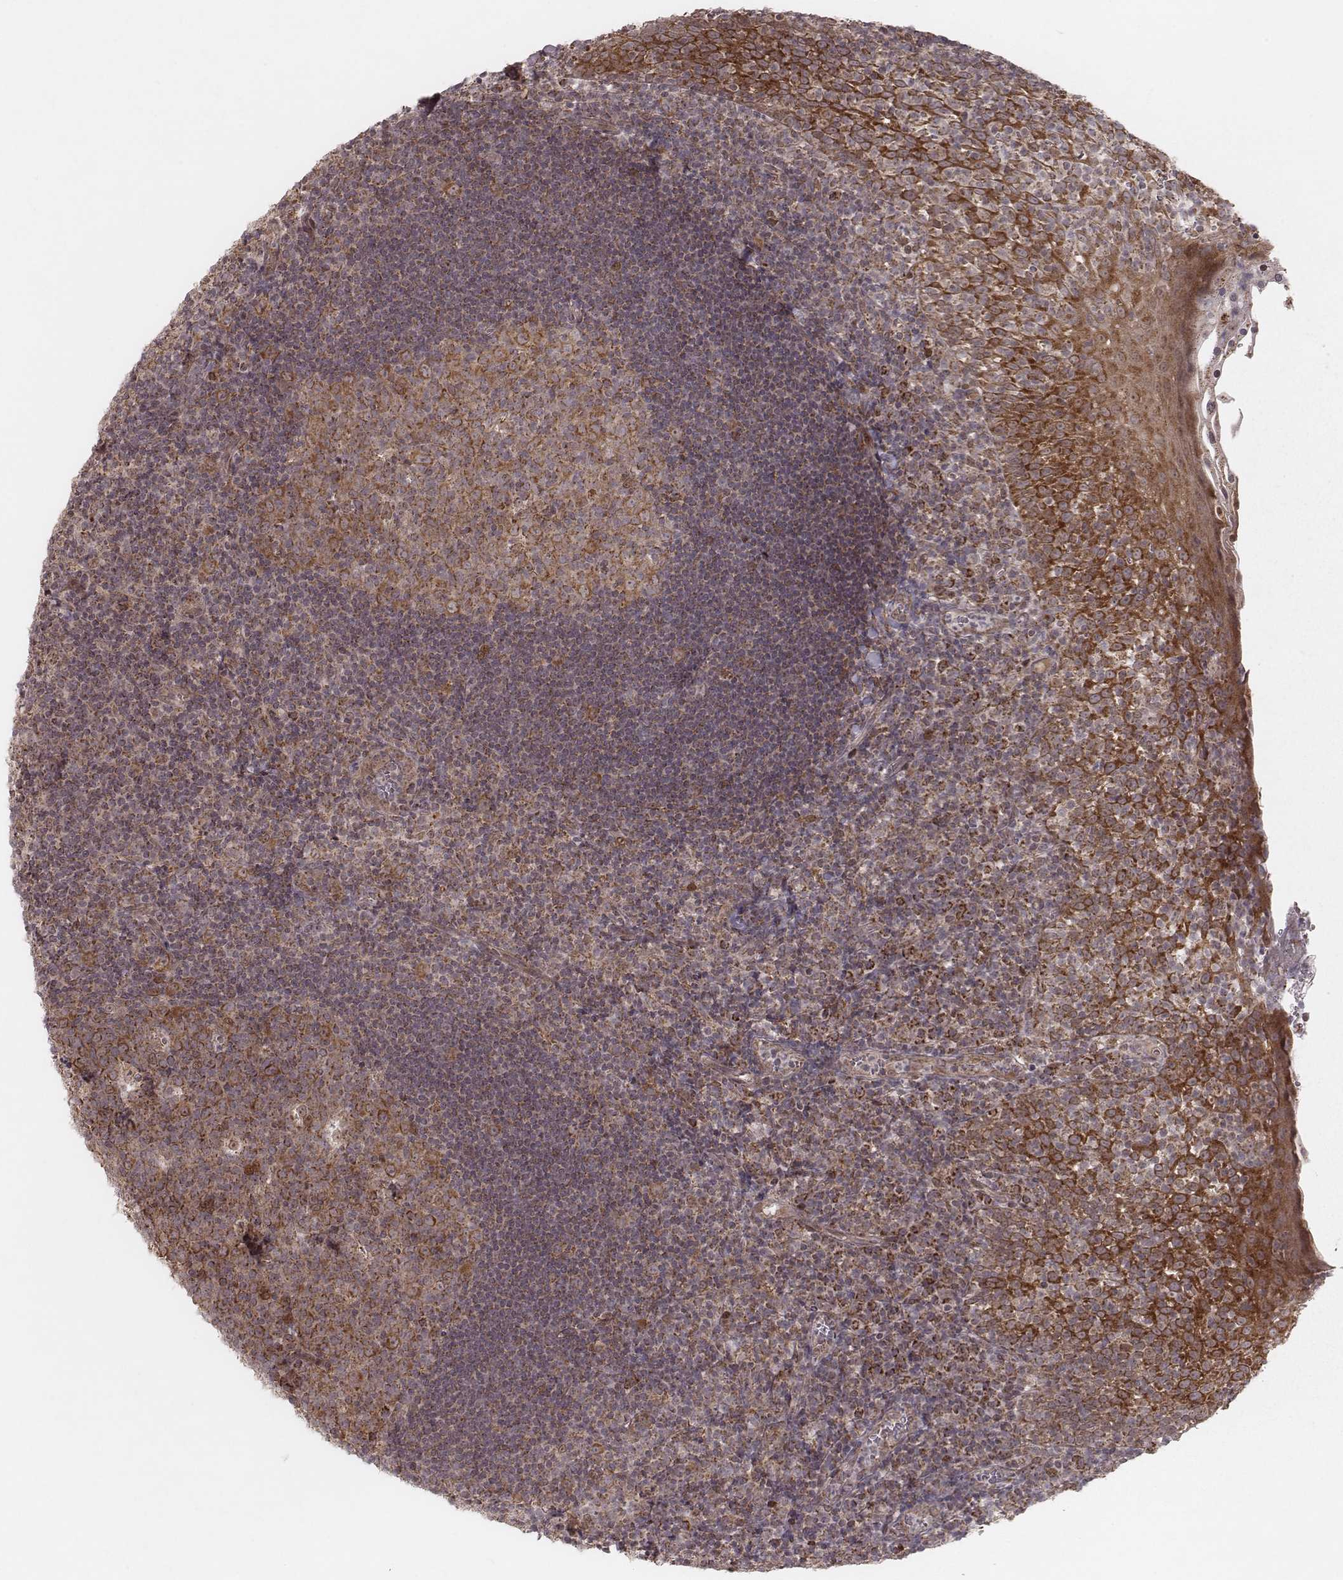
{"staining": {"intensity": "moderate", "quantity": ">75%", "location": "cytoplasmic/membranous"}, "tissue": "lymph node", "cell_type": "Germinal center cells", "image_type": "normal", "snomed": [{"axis": "morphology", "description": "Normal tissue, NOS"}, {"axis": "topography", "description": "Lymph node"}], "caption": "IHC of normal lymph node displays medium levels of moderate cytoplasmic/membranous expression in about >75% of germinal center cells. The staining was performed using DAB, with brown indicating positive protein expression. Nuclei are stained blue with hematoxylin.", "gene": "NDUFA7", "patient": {"sex": "female", "age": 21}}